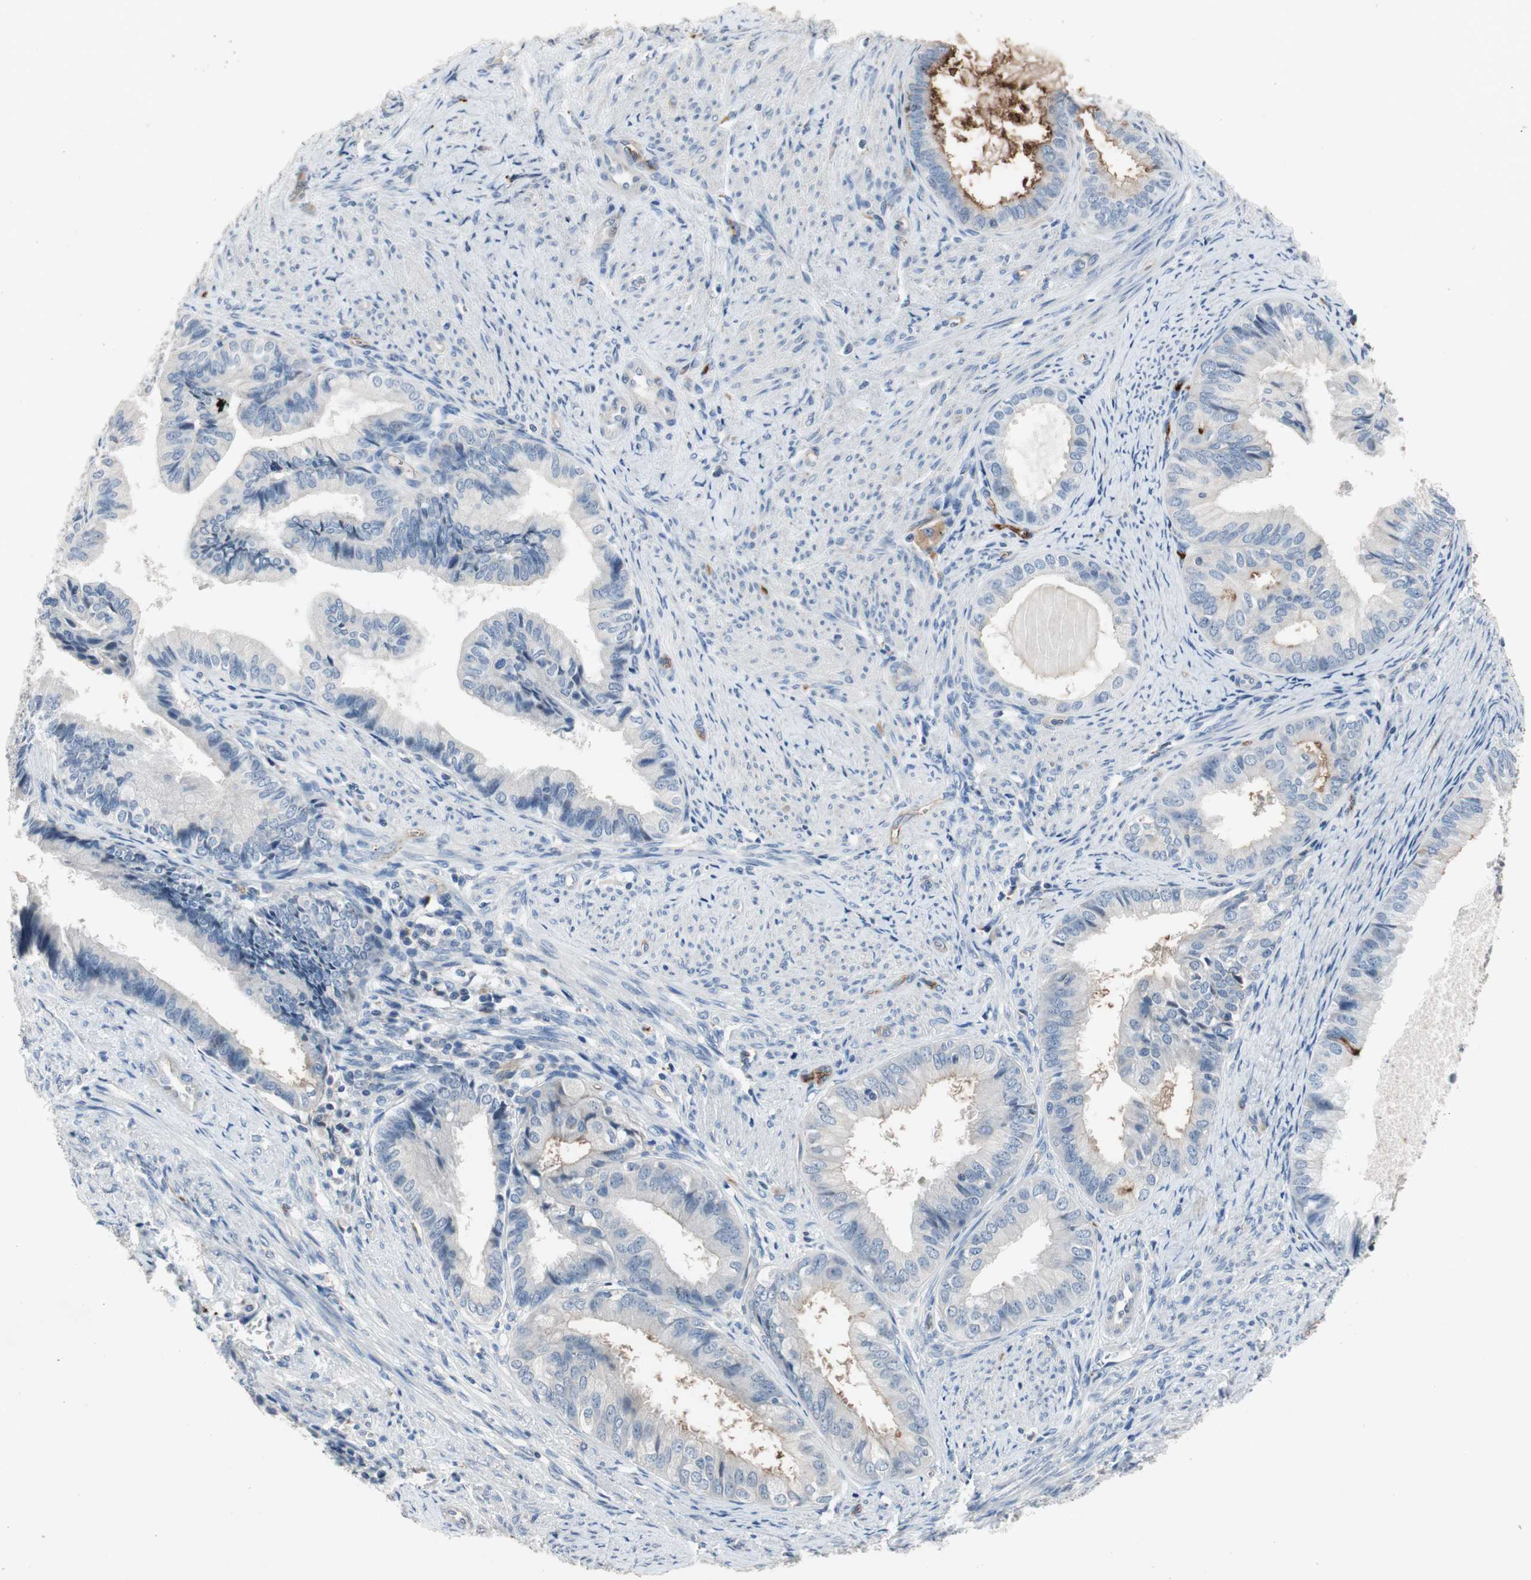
{"staining": {"intensity": "moderate", "quantity": "<25%", "location": "cytoplasmic/membranous"}, "tissue": "endometrial cancer", "cell_type": "Tumor cells", "image_type": "cancer", "snomed": [{"axis": "morphology", "description": "Adenocarcinoma, NOS"}, {"axis": "topography", "description": "Endometrium"}], "caption": "The histopathology image demonstrates staining of endometrial cancer (adenocarcinoma), revealing moderate cytoplasmic/membranous protein expression (brown color) within tumor cells.", "gene": "ALPL", "patient": {"sex": "female", "age": 86}}